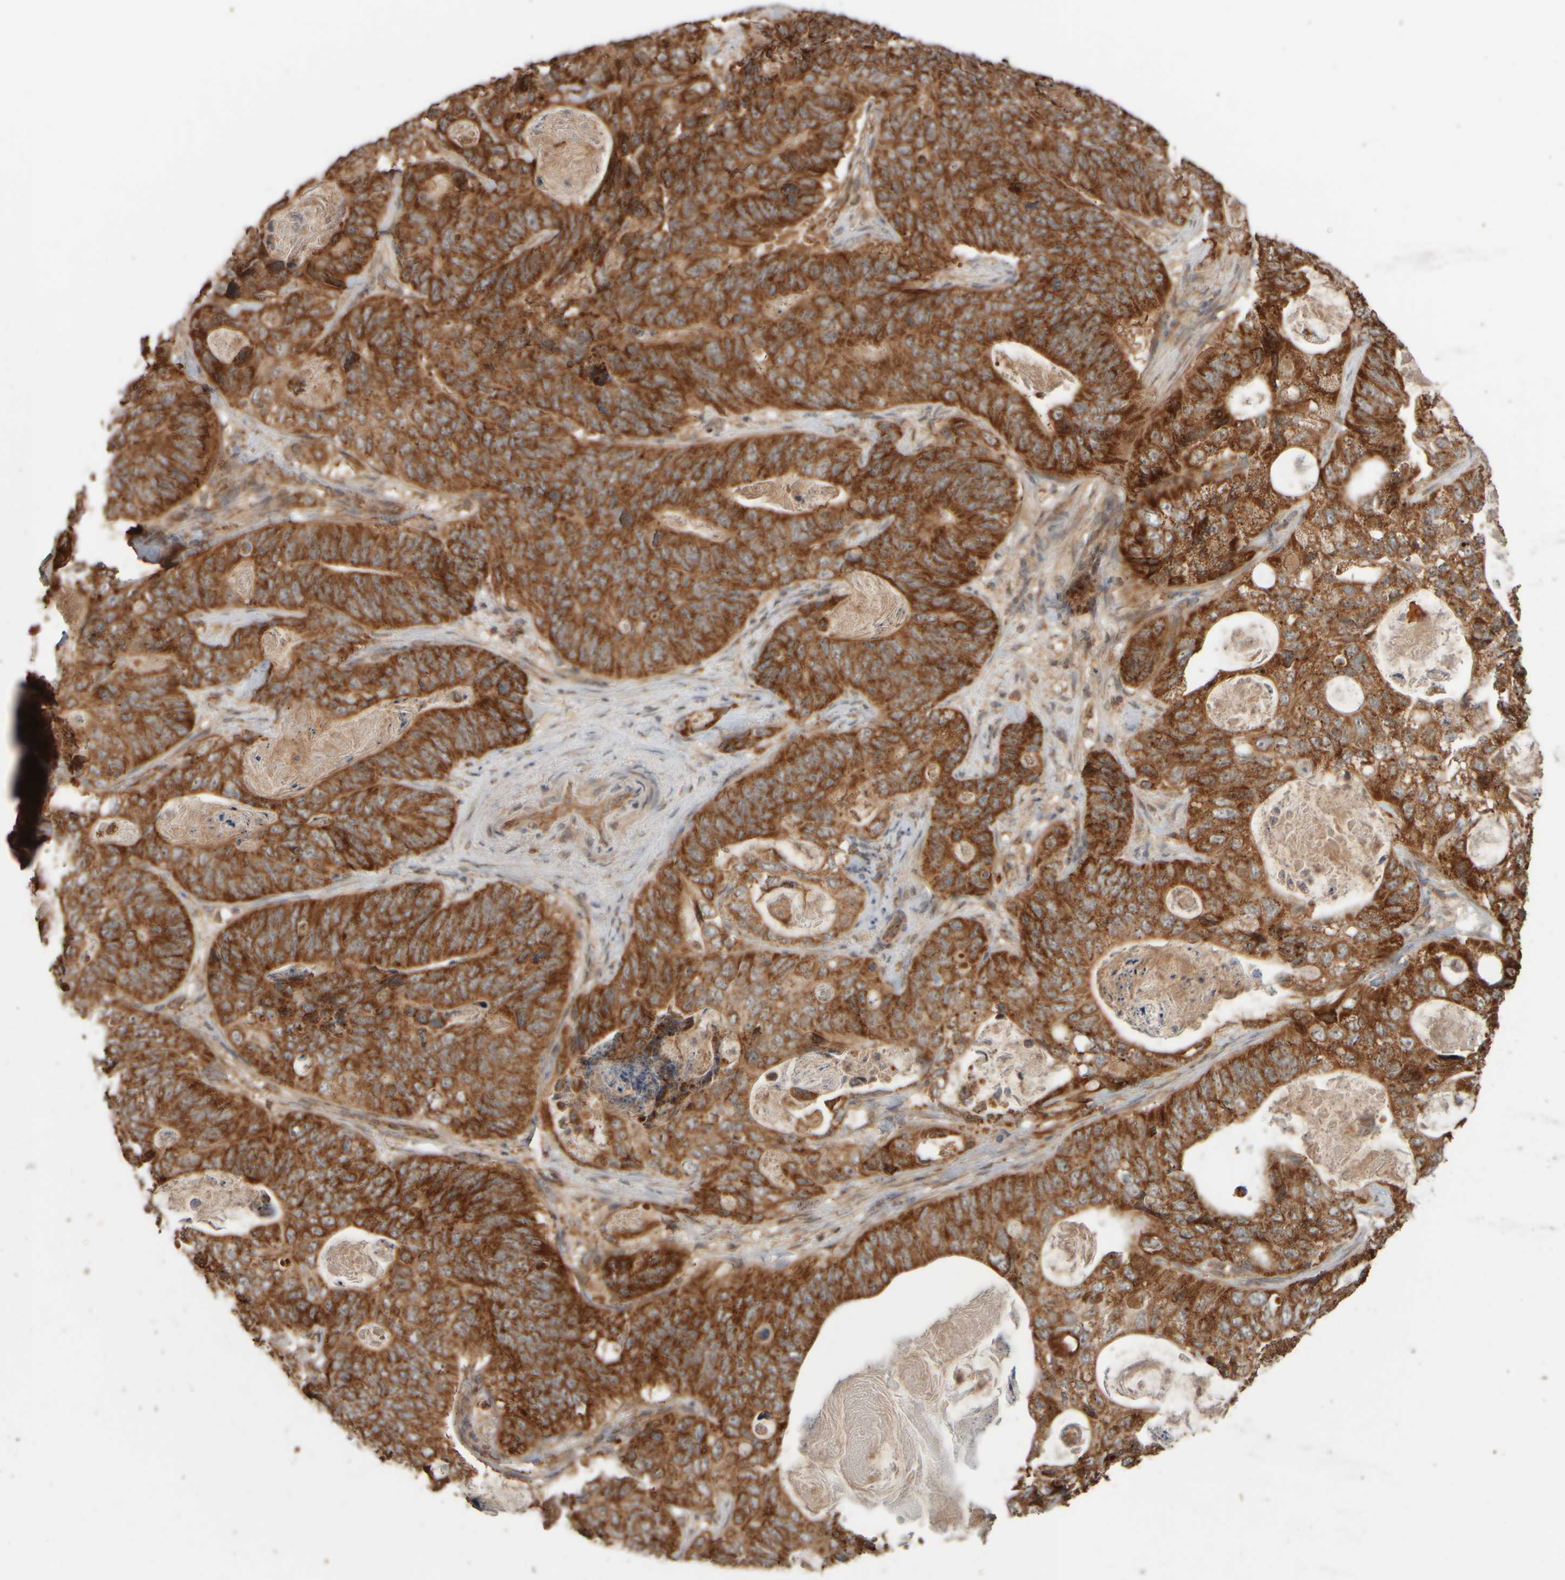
{"staining": {"intensity": "strong", "quantity": ">75%", "location": "cytoplasmic/membranous"}, "tissue": "stomach cancer", "cell_type": "Tumor cells", "image_type": "cancer", "snomed": [{"axis": "morphology", "description": "Normal tissue, NOS"}, {"axis": "morphology", "description": "Adenocarcinoma, NOS"}, {"axis": "topography", "description": "Stomach"}], "caption": "The micrograph displays staining of stomach cancer (adenocarcinoma), revealing strong cytoplasmic/membranous protein expression (brown color) within tumor cells. (DAB = brown stain, brightfield microscopy at high magnification).", "gene": "EIF2B3", "patient": {"sex": "female", "age": 89}}